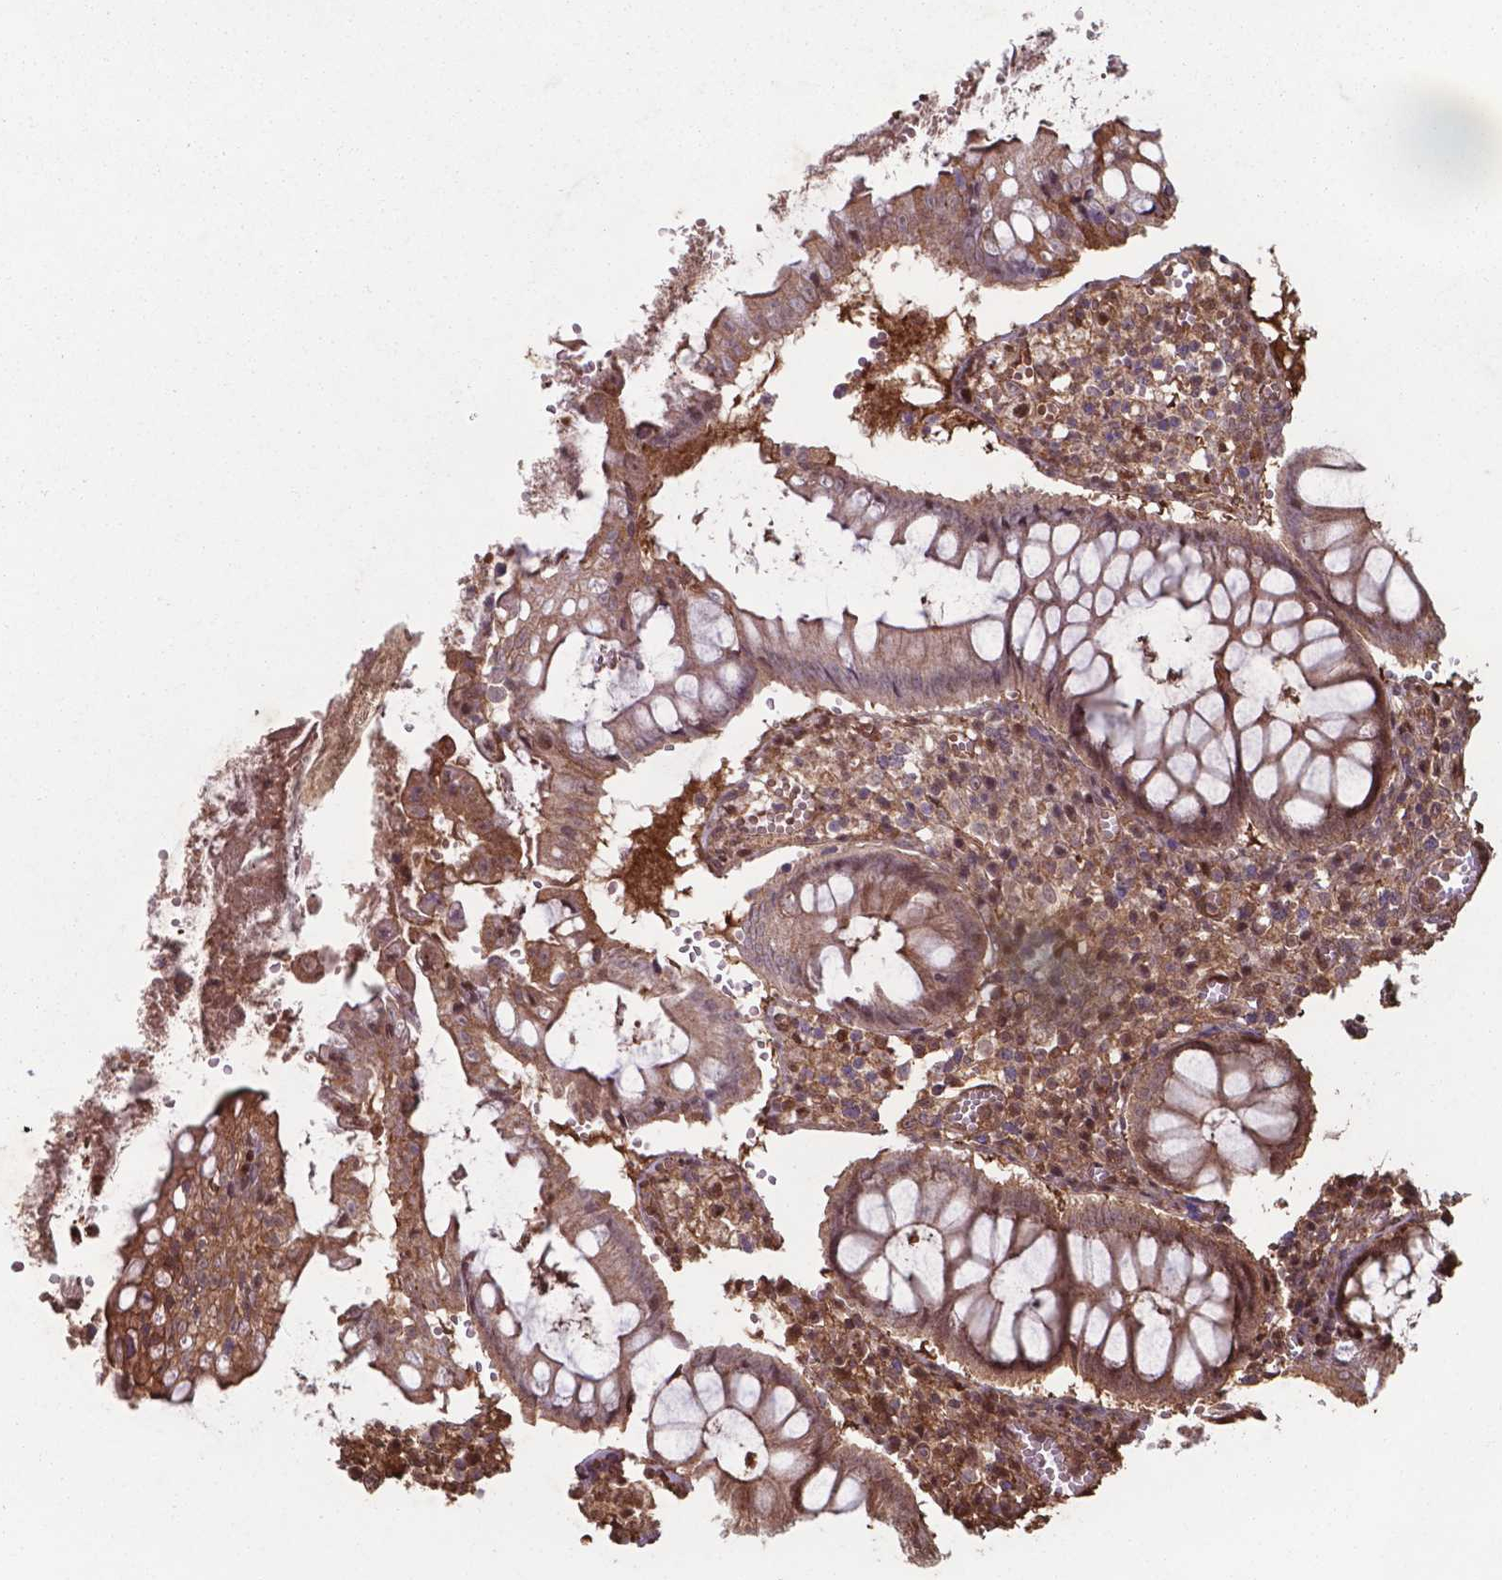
{"staining": {"intensity": "moderate", "quantity": ">75%", "location": "cytoplasmic/membranous,nuclear"}, "tissue": "colorectal cancer", "cell_type": "Tumor cells", "image_type": "cancer", "snomed": [{"axis": "morphology", "description": "Adenocarcinoma, NOS"}, {"axis": "topography", "description": "Colon"}], "caption": "IHC of human colorectal cancer demonstrates medium levels of moderate cytoplasmic/membranous and nuclear positivity in approximately >75% of tumor cells. (brown staining indicates protein expression, while blue staining denotes nuclei).", "gene": "CHP2", "patient": {"sex": "male", "age": 65}}